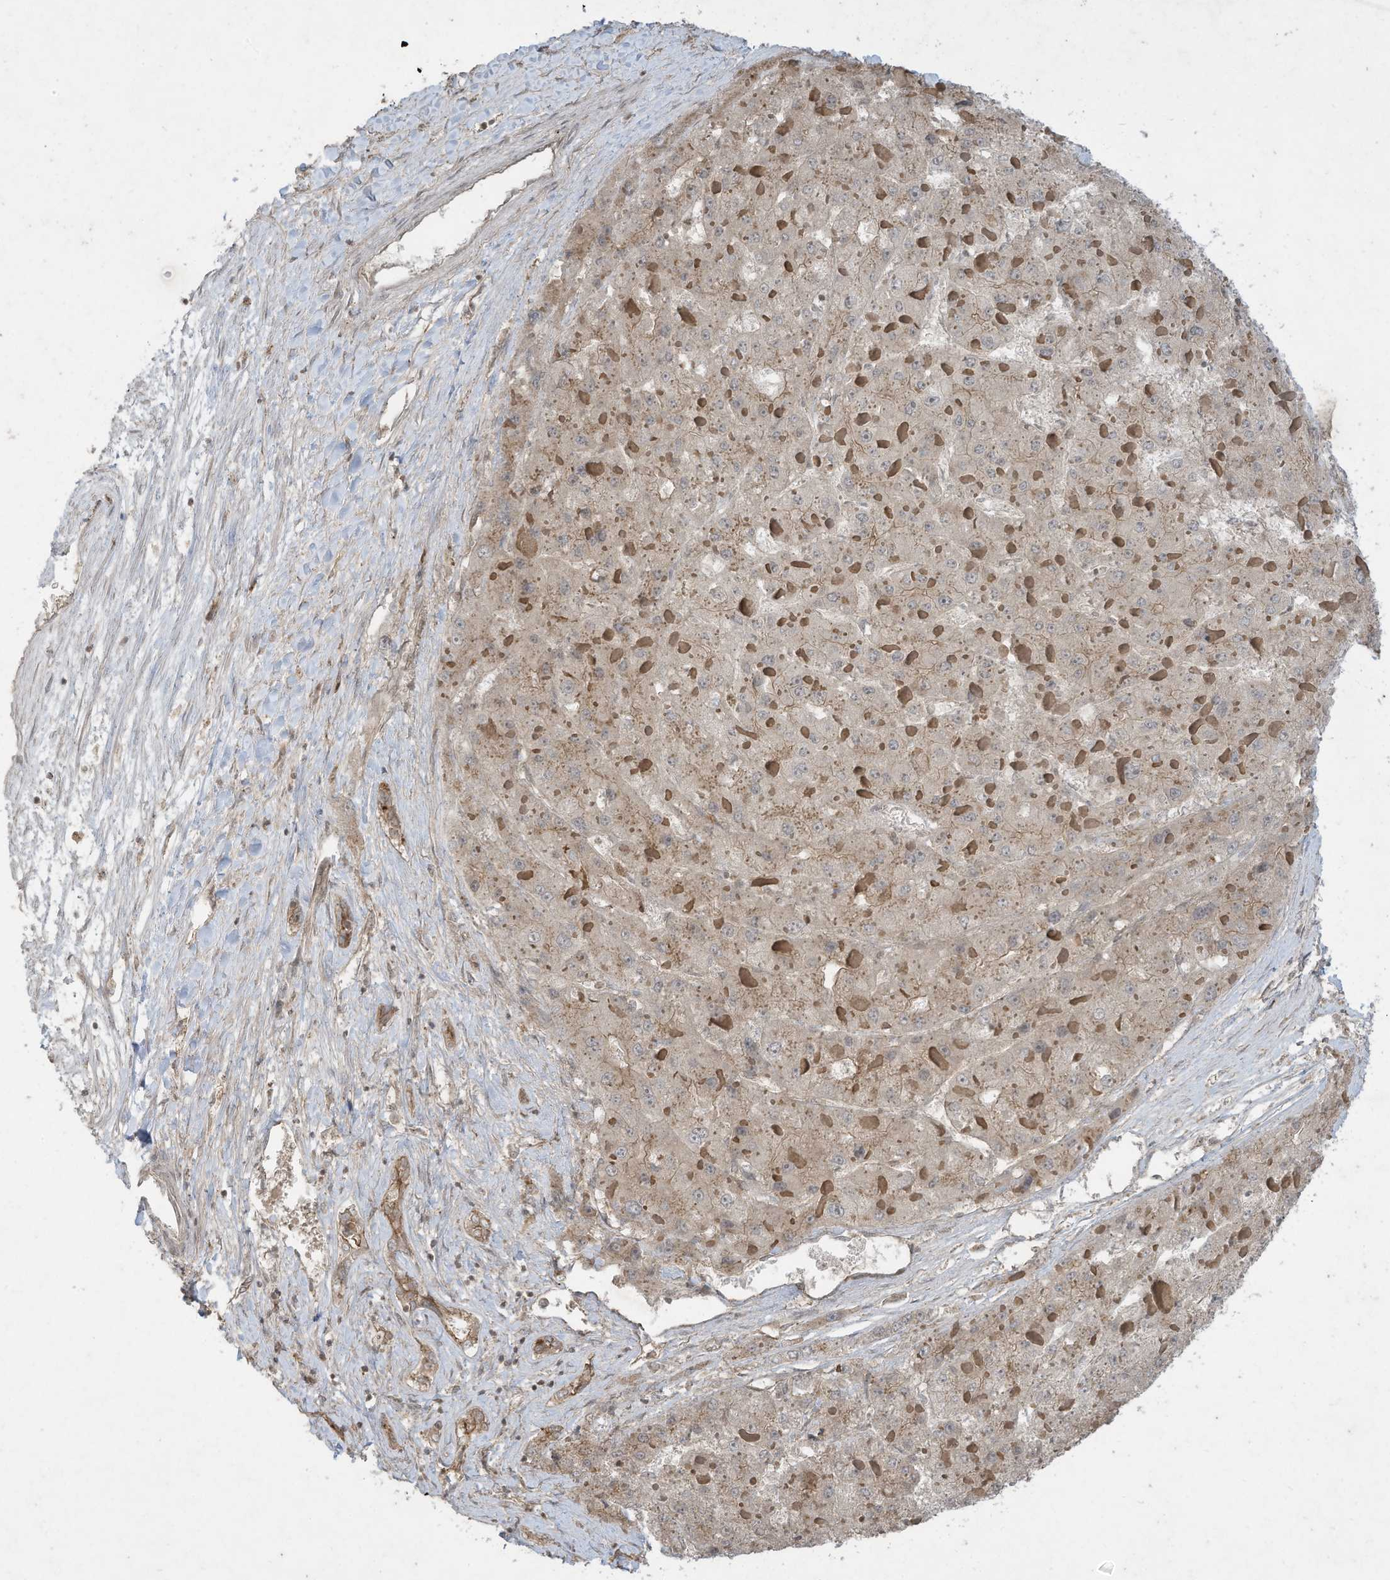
{"staining": {"intensity": "weak", "quantity": ">75%", "location": "cytoplasmic/membranous"}, "tissue": "liver cancer", "cell_type": "Tumor cells", "image_type": "cancer", "snomed": [{"axis": "morphology", "description": "Carcinoma, Hepatocellular, NOS"}, {"axis": "topography", "description": "Liver"}], "caption": "Tumor cells display low levels of weak cytoplasmic/membranous positivity in approximately >75% of cells in liver hepatocellular carcinoma.", "gene": "MATN2", "patient": {"sex": "female", "age": 73}}